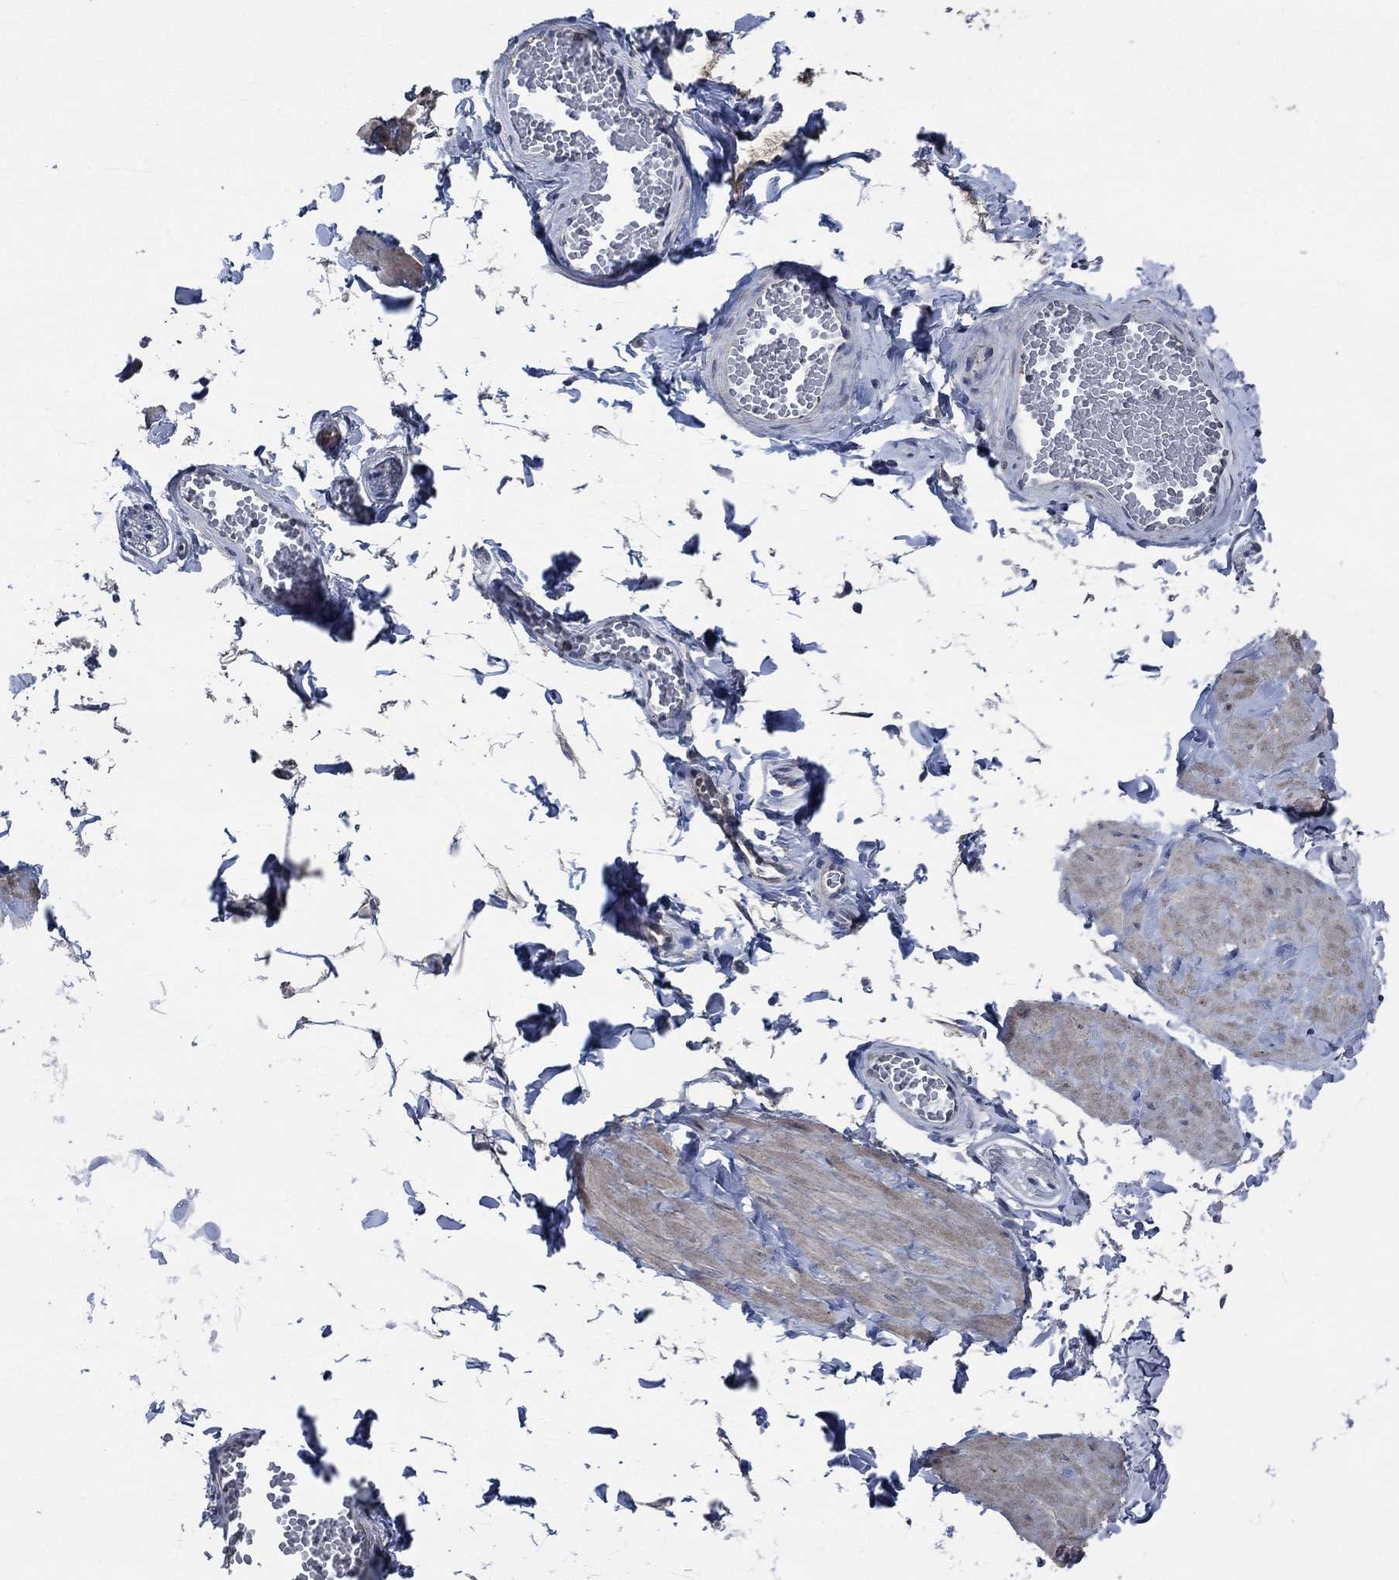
{"staining": {"intensity": "negative", "quantity": "none", "location": "none"}, "tissue": "adipose tissue", "cell_type": "Adipocytes", "image_type": "normal", "snomed": [{"axis": "morphology", "description": "Normal tissue, NOS"}, {"axis": "topography", "description": "Smooth muscle"}, {"axis": "topography", "description": "Peripheral nerve tissue"}], "caption": "Immunohistochemistry of normal human adipose tissue reveals no staining in adipocytes. (DAB immunohistochemistry visualized using brightfield microscopy, high magnification).", "gene": "OBSCN", "patient": {"sex": "male", "age": 22}}